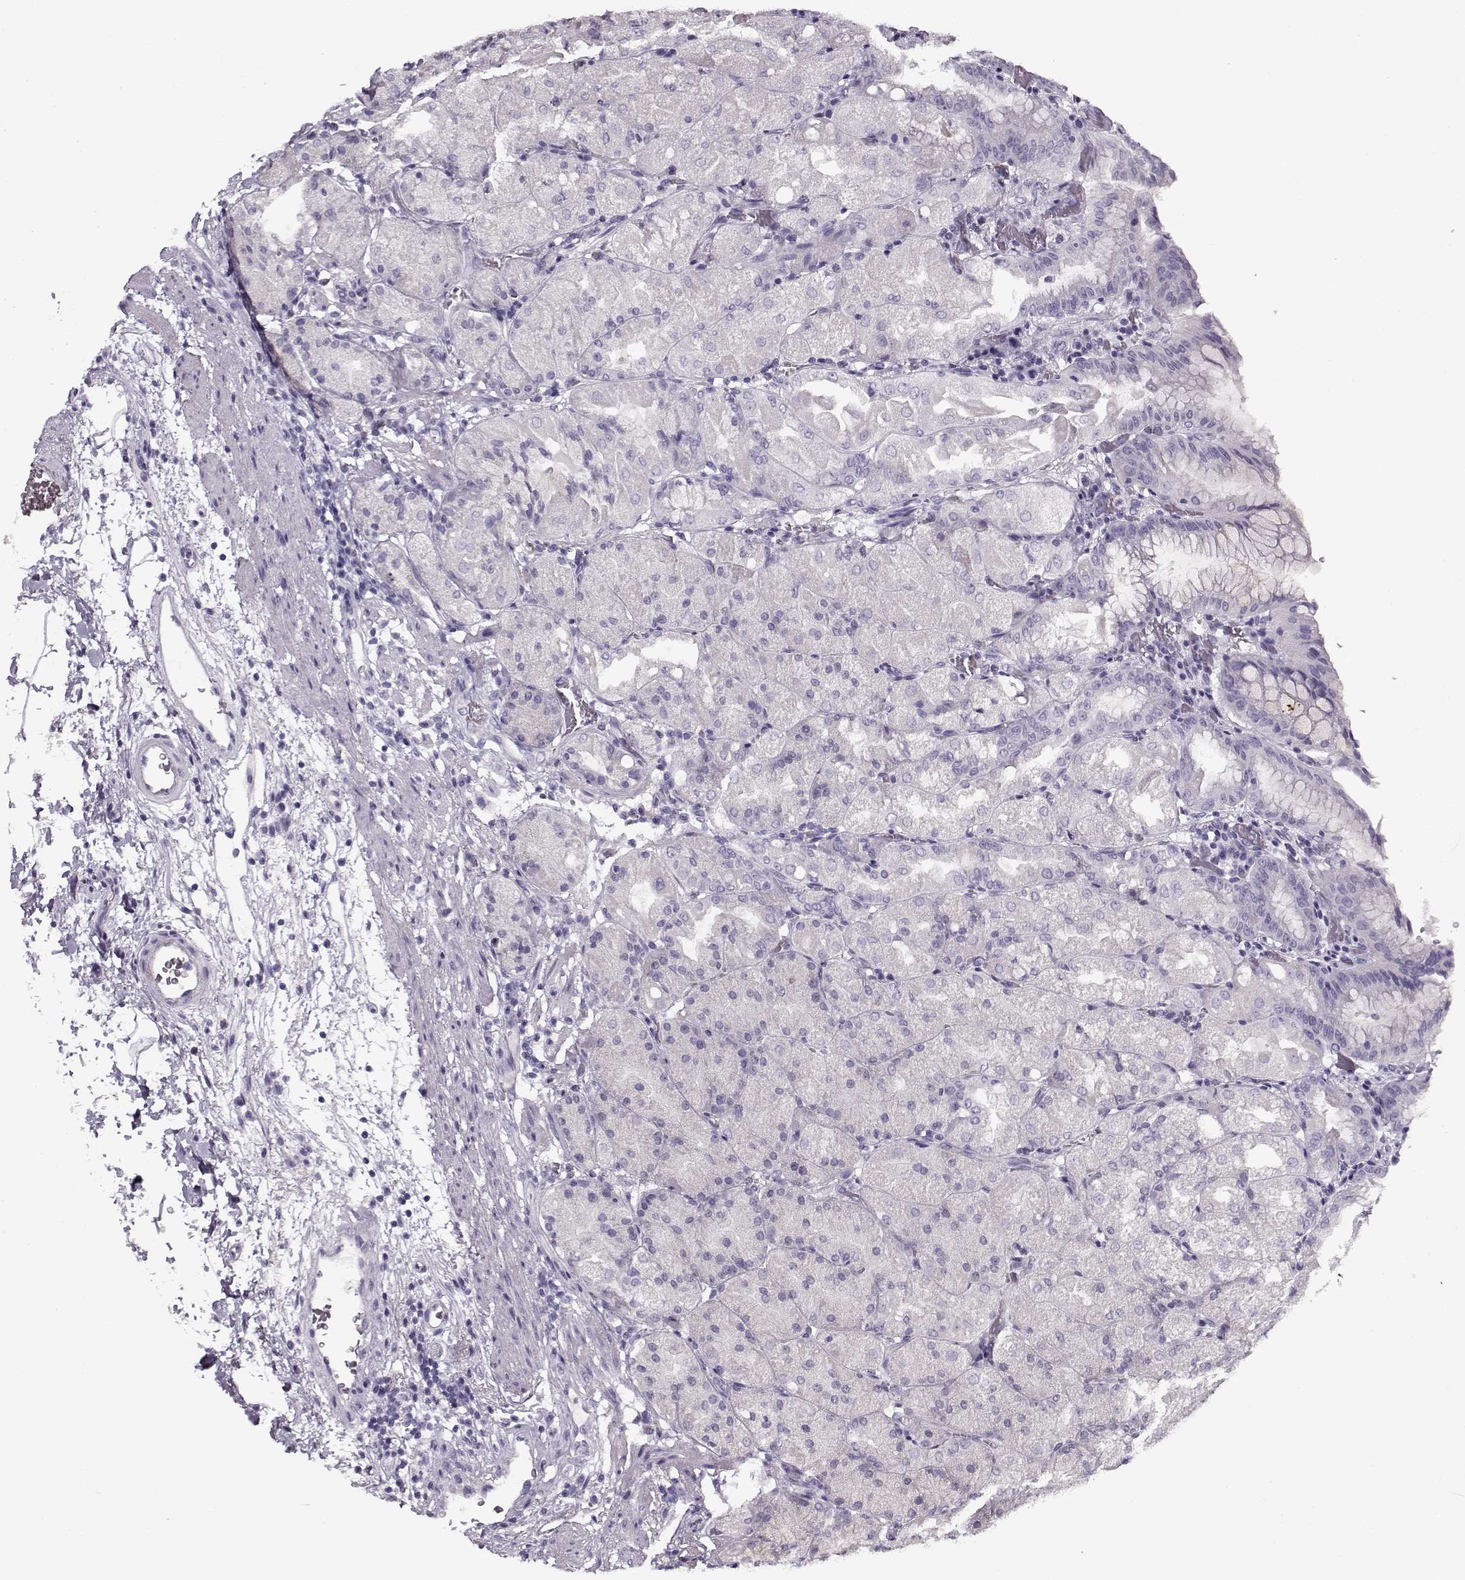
{"staining": {"intensity": "negative", "quantity": "none", "location": "none"}, "tissue": "stomach", "cell_type": "Glandular cells", "image_type": "normal", "snomed": [{"axis": "morphology", "description": "Normal tissue, NOS"}, {"axis": "topography", "description": "Stomach, upper"}, {"axis": "topography", "description": "Stomach"}, {"axis": "topography", "description": "Stomach, lower"}], "caption": "An immunohistochemistry (IHC) micrograph of unremarkable stomach is shown. There is no staining in glandular cells of stomach.", "gene": "PNMT", "patient": {"sex": "male", "age": 62}}